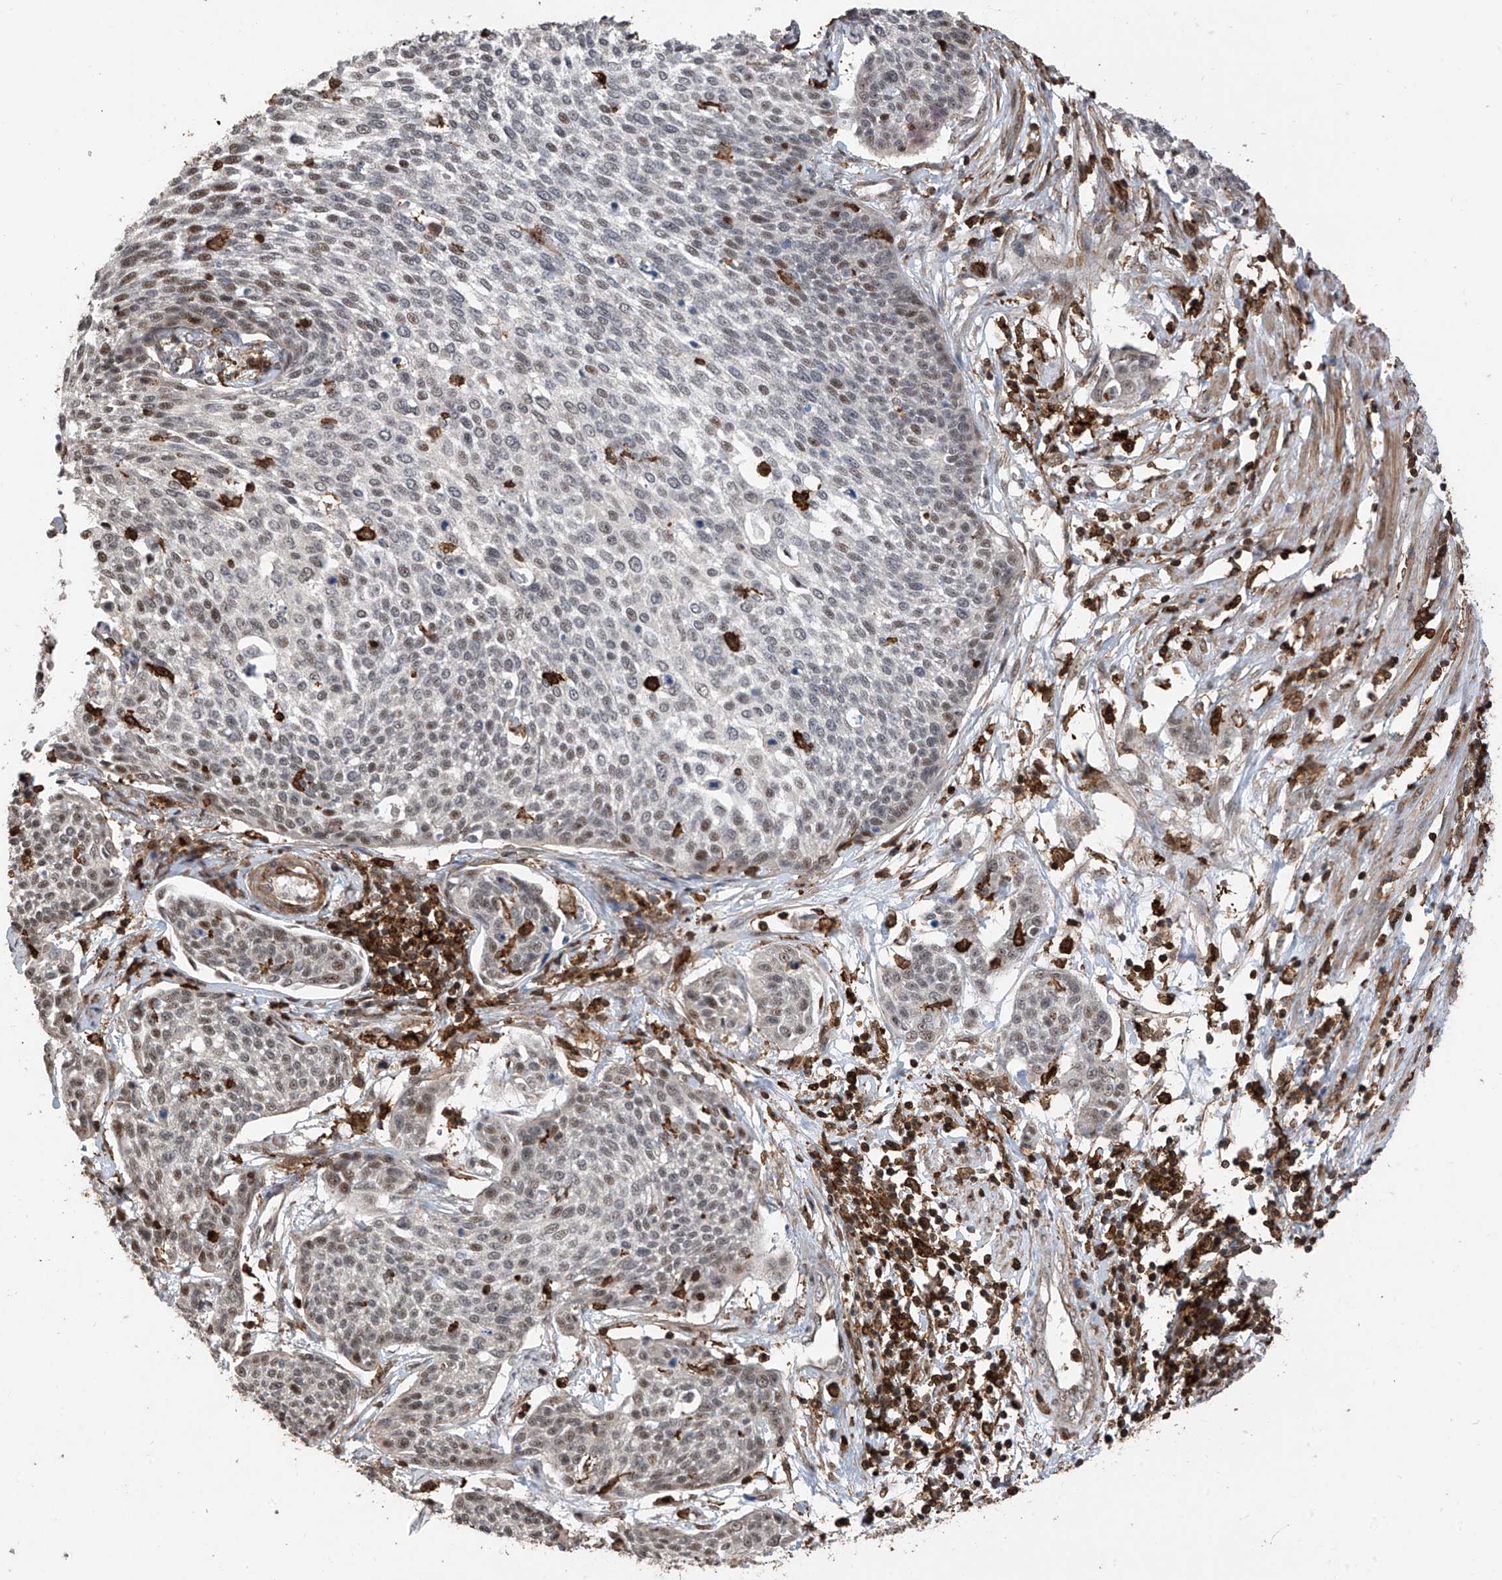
{"staining": {"intensity": "moderate", "quantity": "<25%", "location": "nuclear"}, "tissue": "cervical cancer", "cell_type": "Tumor cells", "image_type": "cancer", "snomed": [{"axis": "morphology", "description": "Squamous cell carcinoma, NOS"}, {"axis": "topography", "description": "Cervix"}], "caption": "Moderate nuclear protein positivity is seen in approximately <25% of tumor cells in cervical squamous cell carcinoma.", "gene": "MICAL1", "patient": {"sex": "female", "age": 34}}